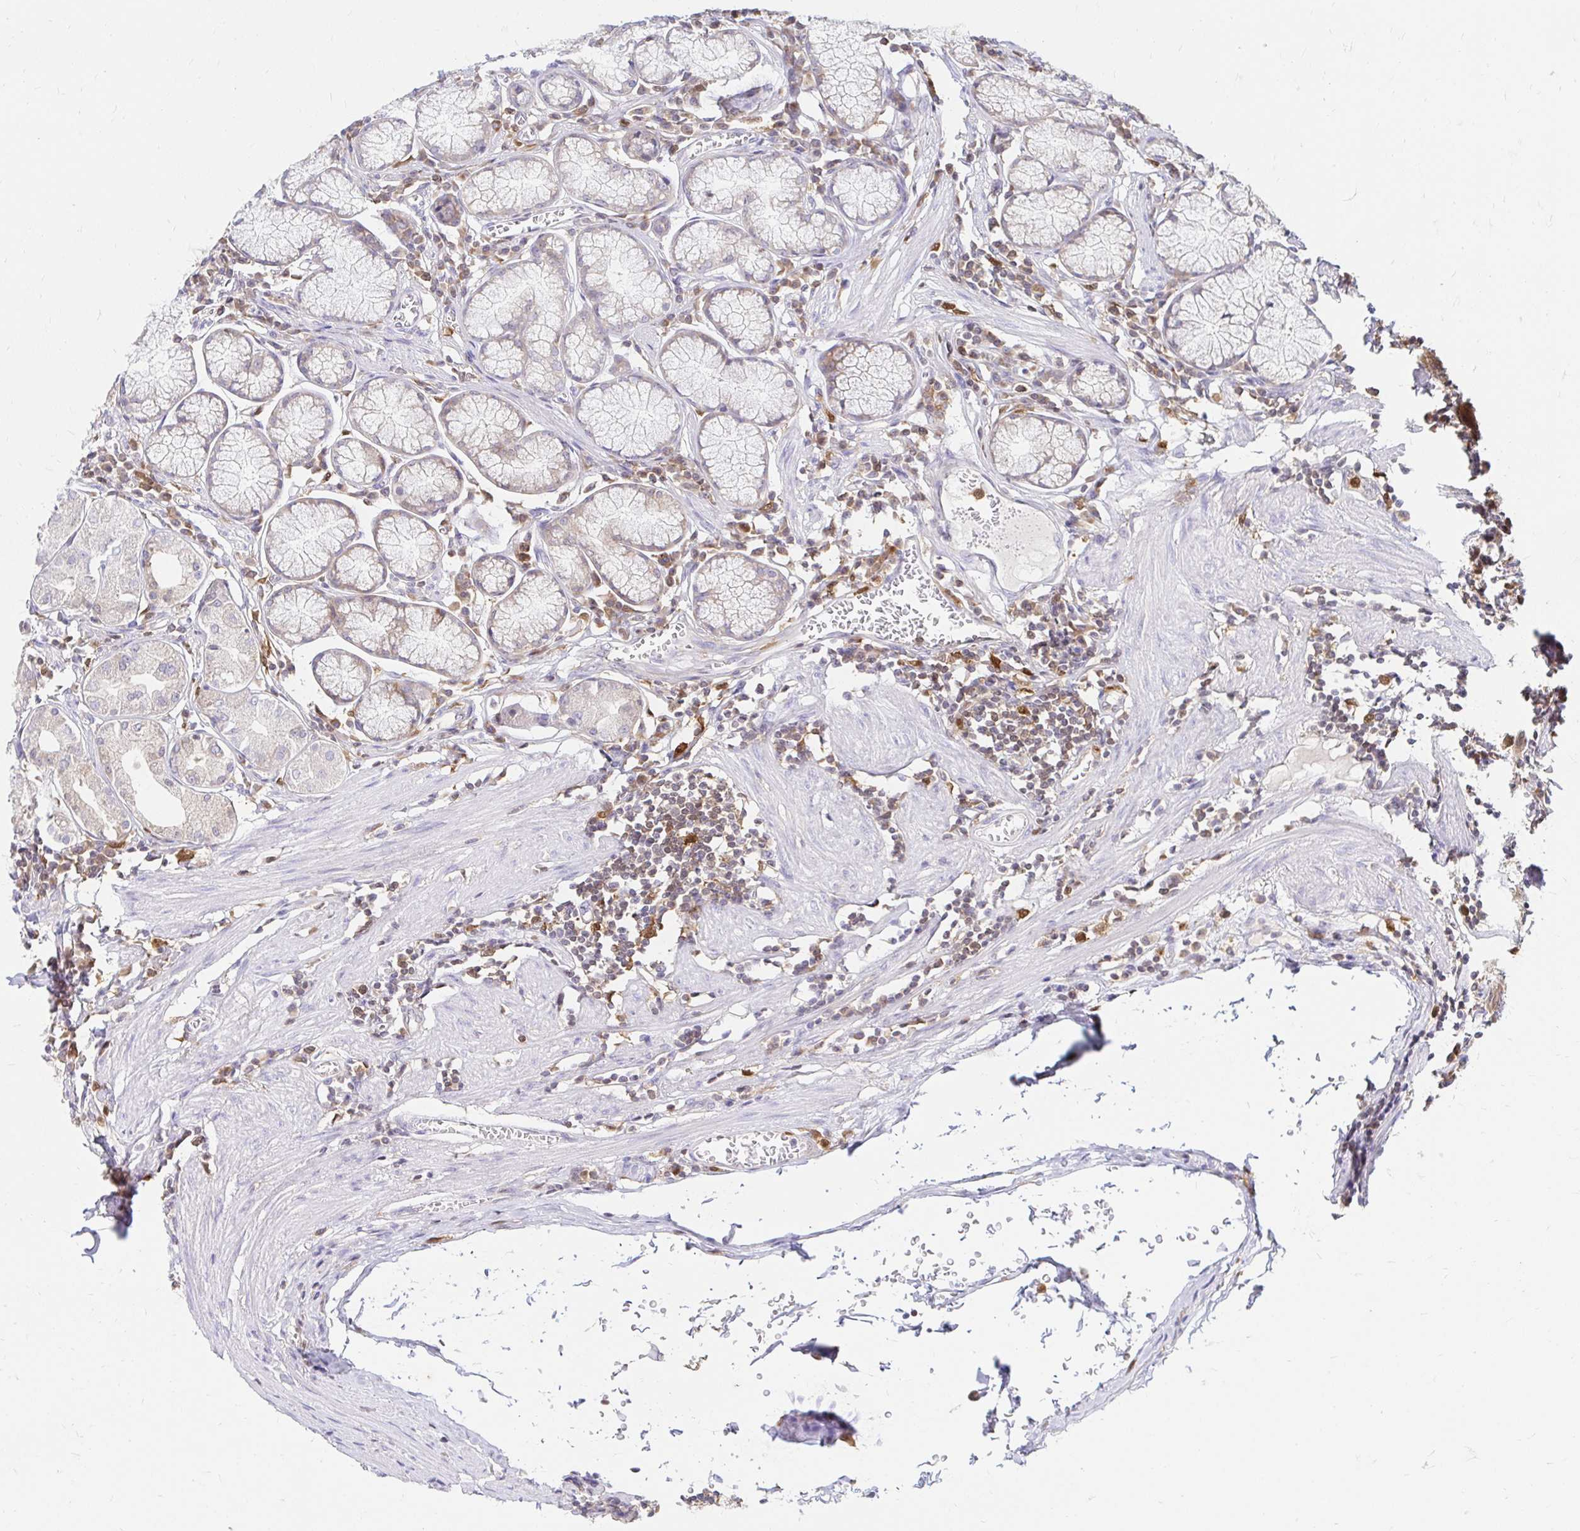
{"staining": {"intensity": "moderate", "quantity": "<25%", "location": "cytoplasmic/membranous"}, "tissue": "stomach", "cell_type": "Glandular cells", "image_type": "normal", "snomed": [{"axis": "morphology", "description": "Normal tissue, NOS"}, {"axis": "topography", "description": "Stomach"}], "caption": "Immunohistochemistry (IHC) micrograph of benign stomach stained for a protein (brown), which shows low levels of moderate cytoplasmic/membranous staining in about <25% of glandular cells.", "gene": "PYCARD", "patient": {"sex": "male", "age": 55}}